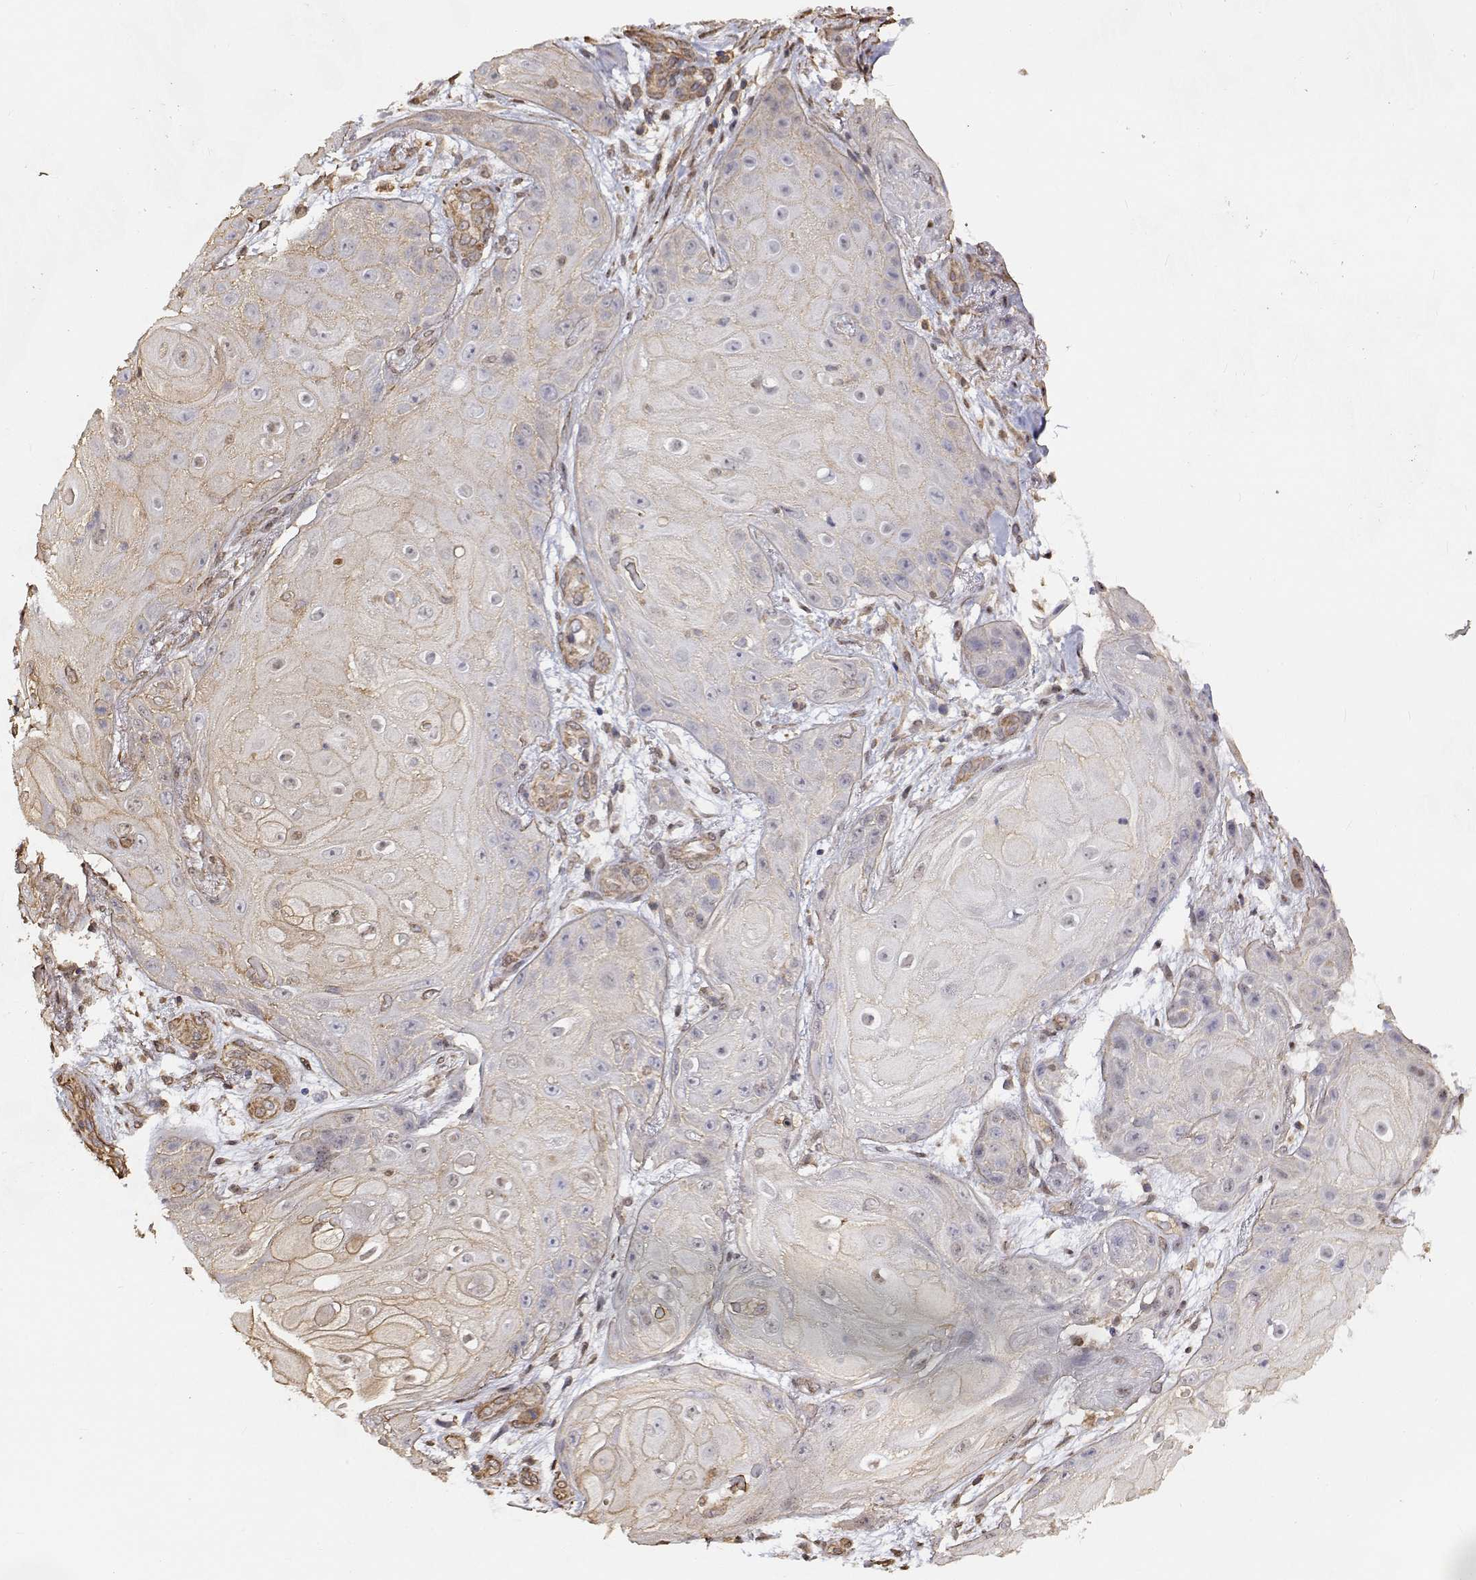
{"staining": {"intensity": "negative", "quantity": "none", "location": "none"}, "tissue": "skin cancer", "cell_type": "Tumor cells", "image_type": "cancer", "snomed": [{"axis": "morphology", "description": "Squamous cell carcinoma, NOS"}, {"axis": "topography", "description": "Skin"}], "caption": "Tumor cells are negative for protein expression in human skin squamous cell carcinoma. The staining was performed using DAB to visualize the protein expression in brown, while the nuclei were stained in blue with hematoxylin (Magnification: 20x).", "gene": "GSDMA", "patient": {"sex": "male", "age": 62}}